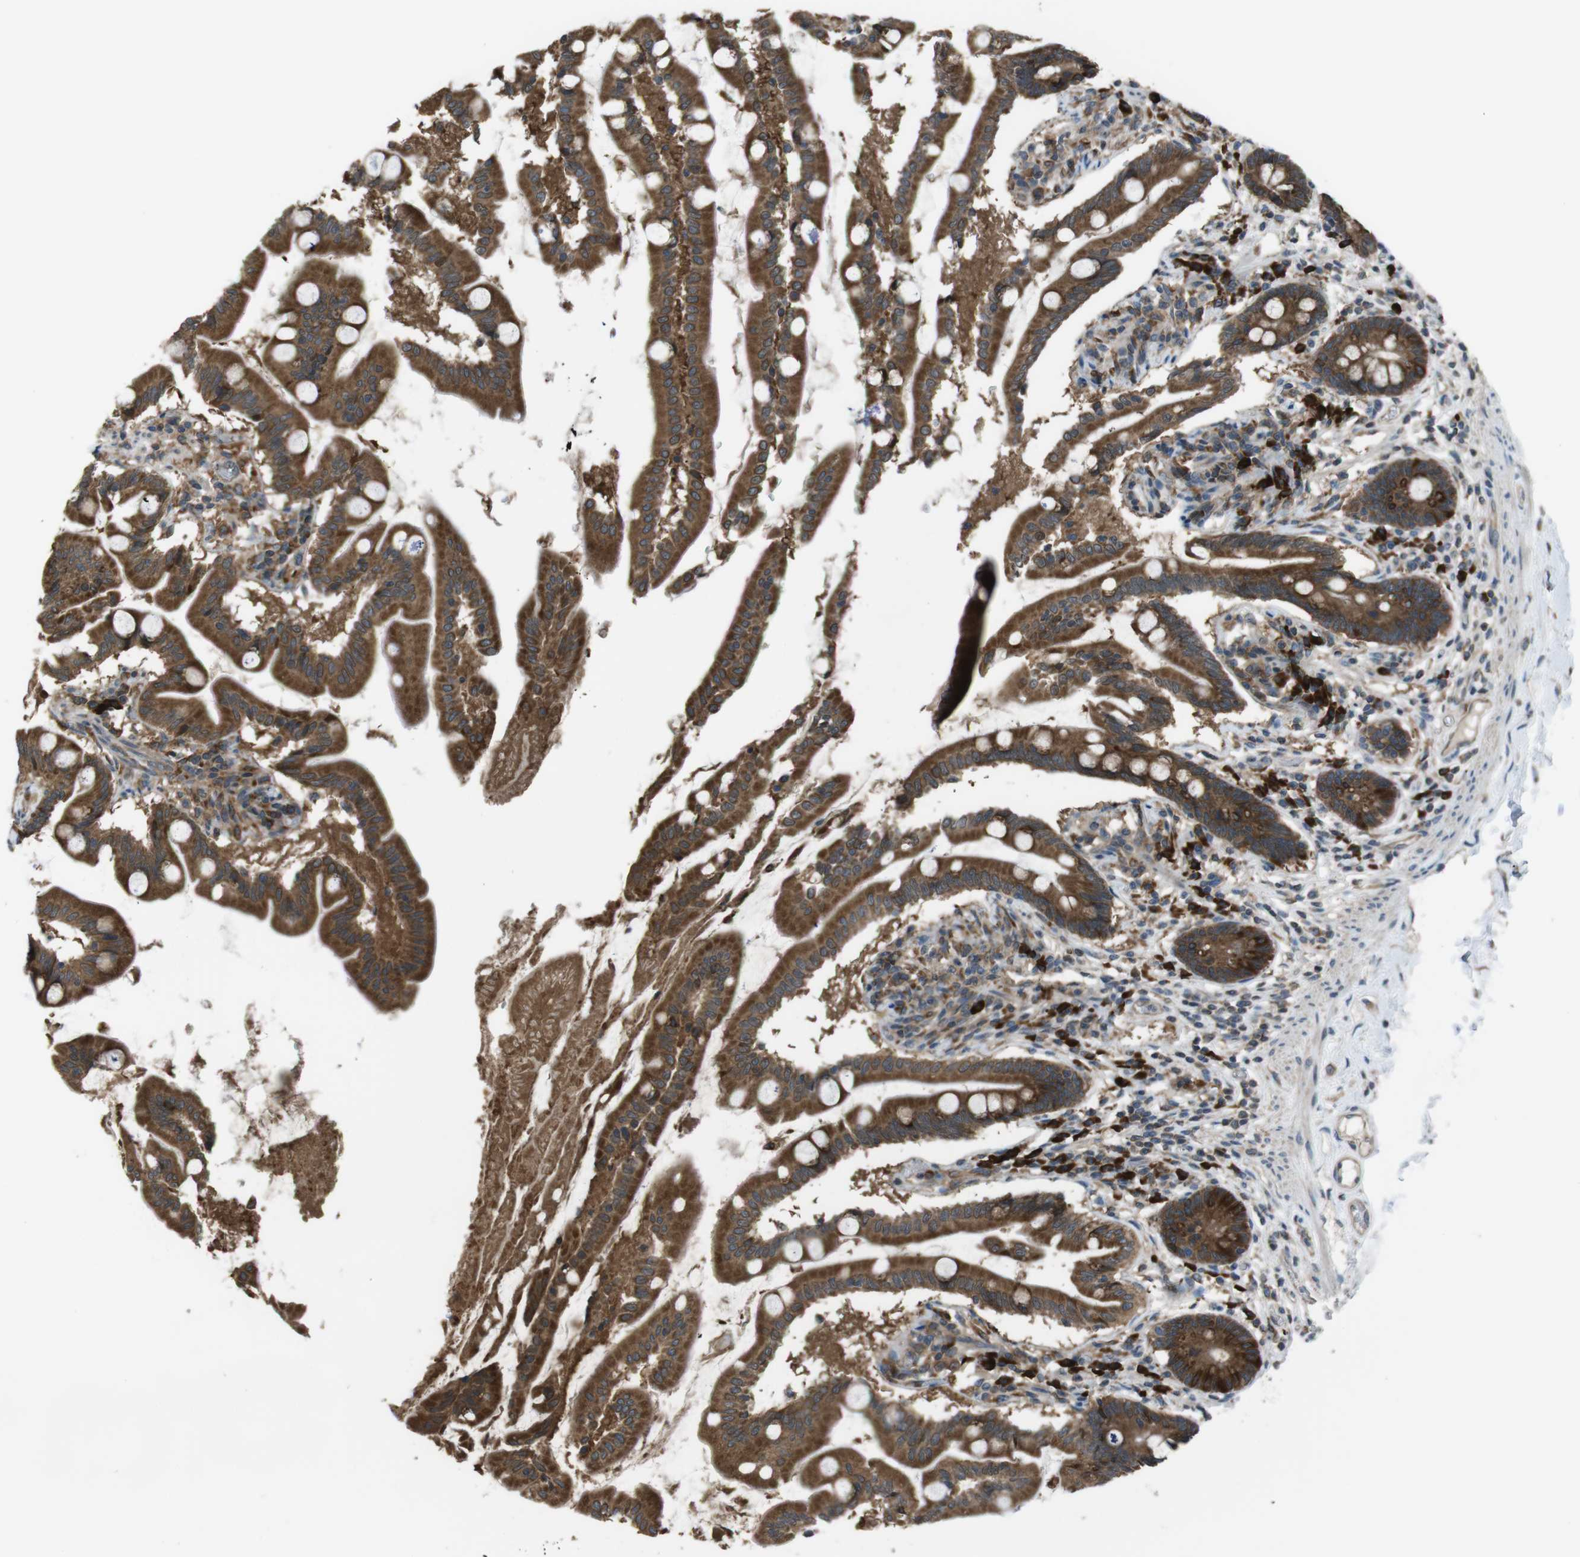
{"staining": {"intensity": "moderate", "quantity": ">75%", "location": "cytoplasmic/membranous"}, "tissue": "small intestine", "cell_type": "Glandular cells", "image_type": "normal", "snomed": [{"axis": "morphology", "description": "Normal tissue, NOS"}, {"axis": "topography", "description": "Small intestine"}], "caption": "This photomicrograph reveals normal small intestine stained with immunohistochemistry (IHC) to label a protein in brown. The cytoplasmic/membranous of glandular cells show moderate positivity for the protein. Nuclei are counter-stained blue.", "gene": "SSR3", "patient": {"sex": "female", "age": 56}}